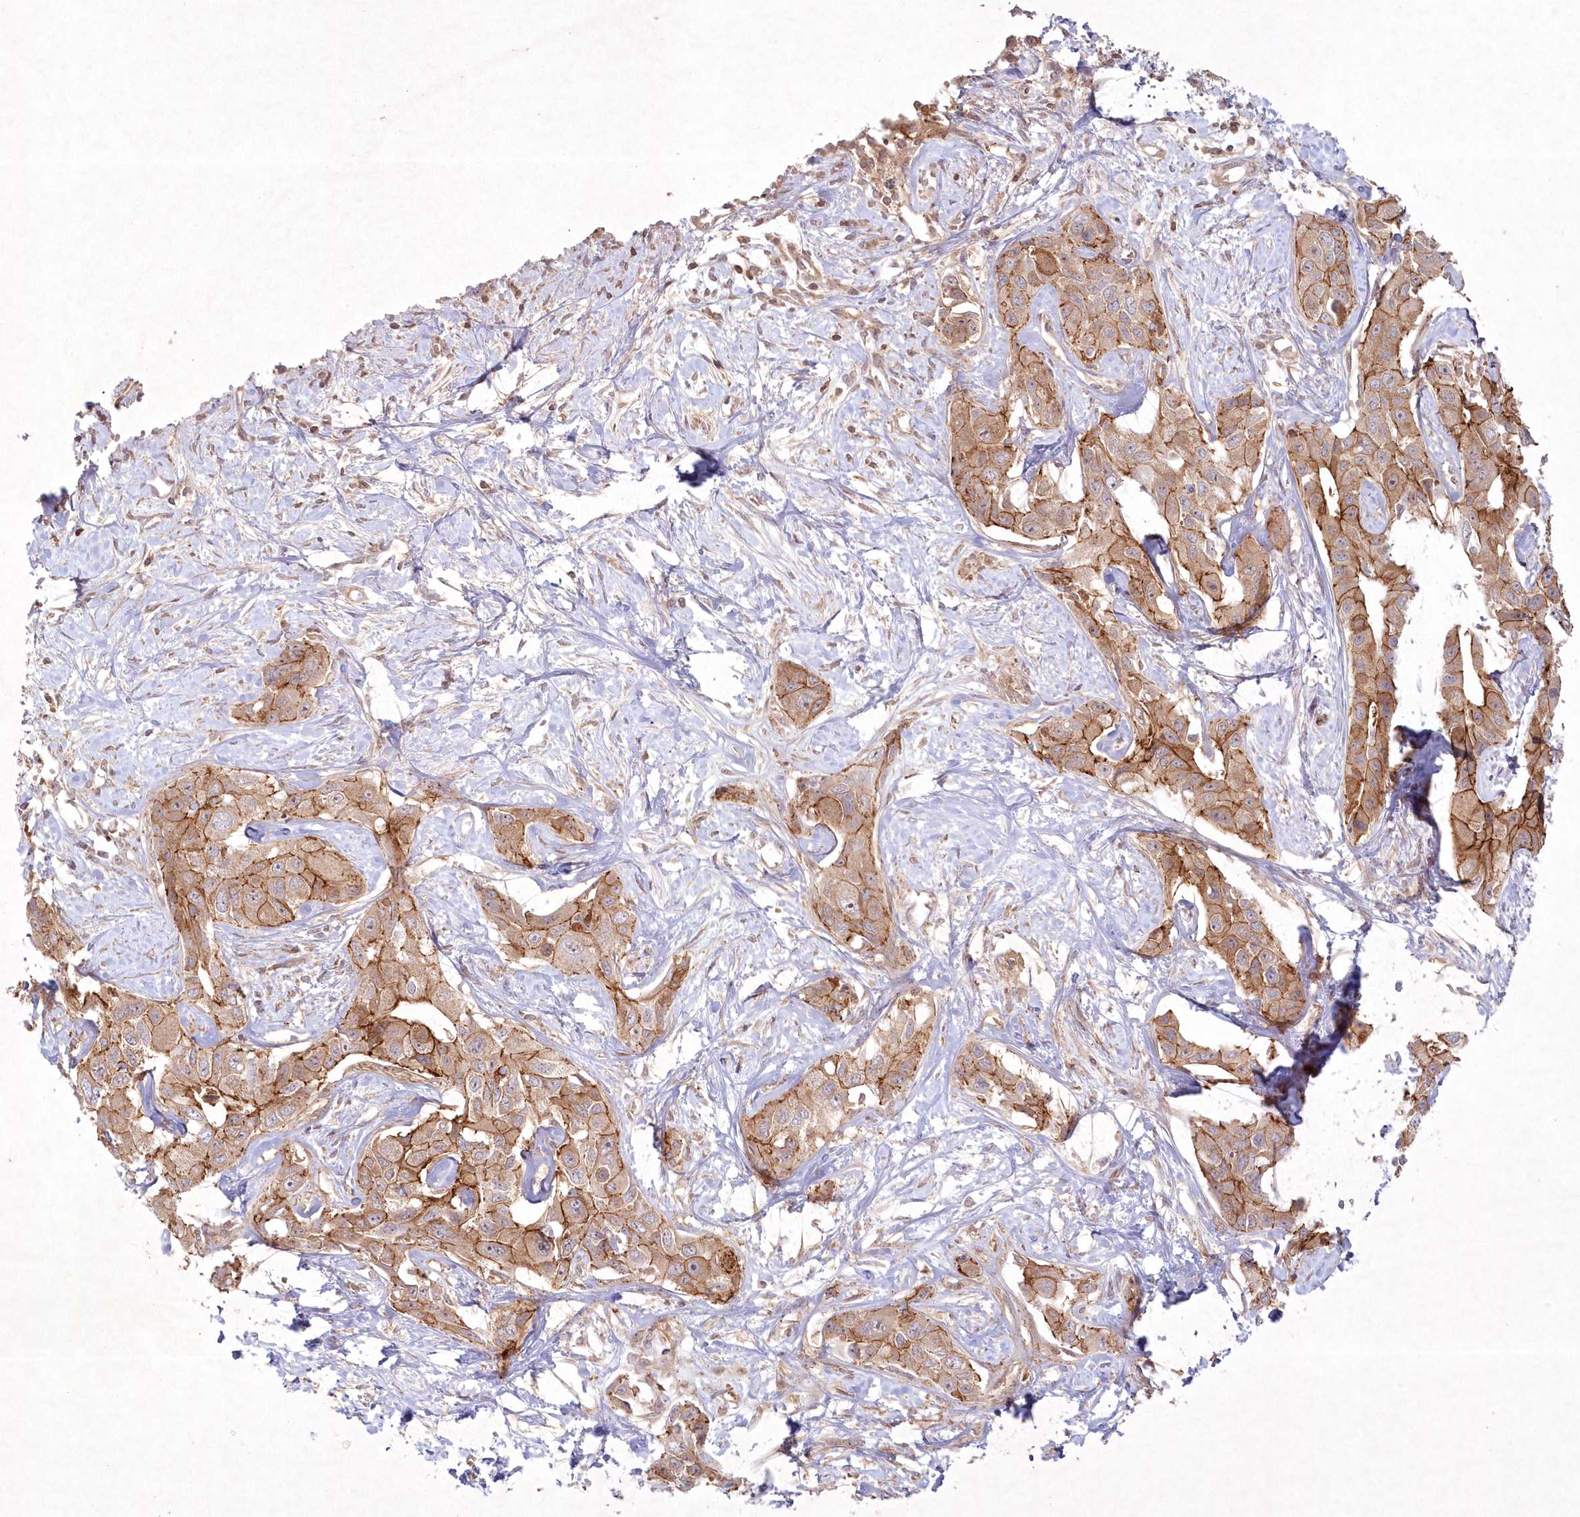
{"staining": {"intensity": "moderate", "quantity": ">75%", "location": "cytoplasmic/membranous"}, "tissue": "liver cancer", "cell_type": "Tumor cells", "image_type": "cancer", "snomed": [{"axis": "morphology", "description": "Cholangiocarcinoma"}, {"axis": "topography", "description": "Liver"}], "caption": "Moderate cytoplasmic/membranous expression for a protein is seen in approximately >75% of tumor cells of liver cancer using immunohistochemistry.", "gene": "TOGARAM2", "patient": {"sex": "male", "age": 59}}